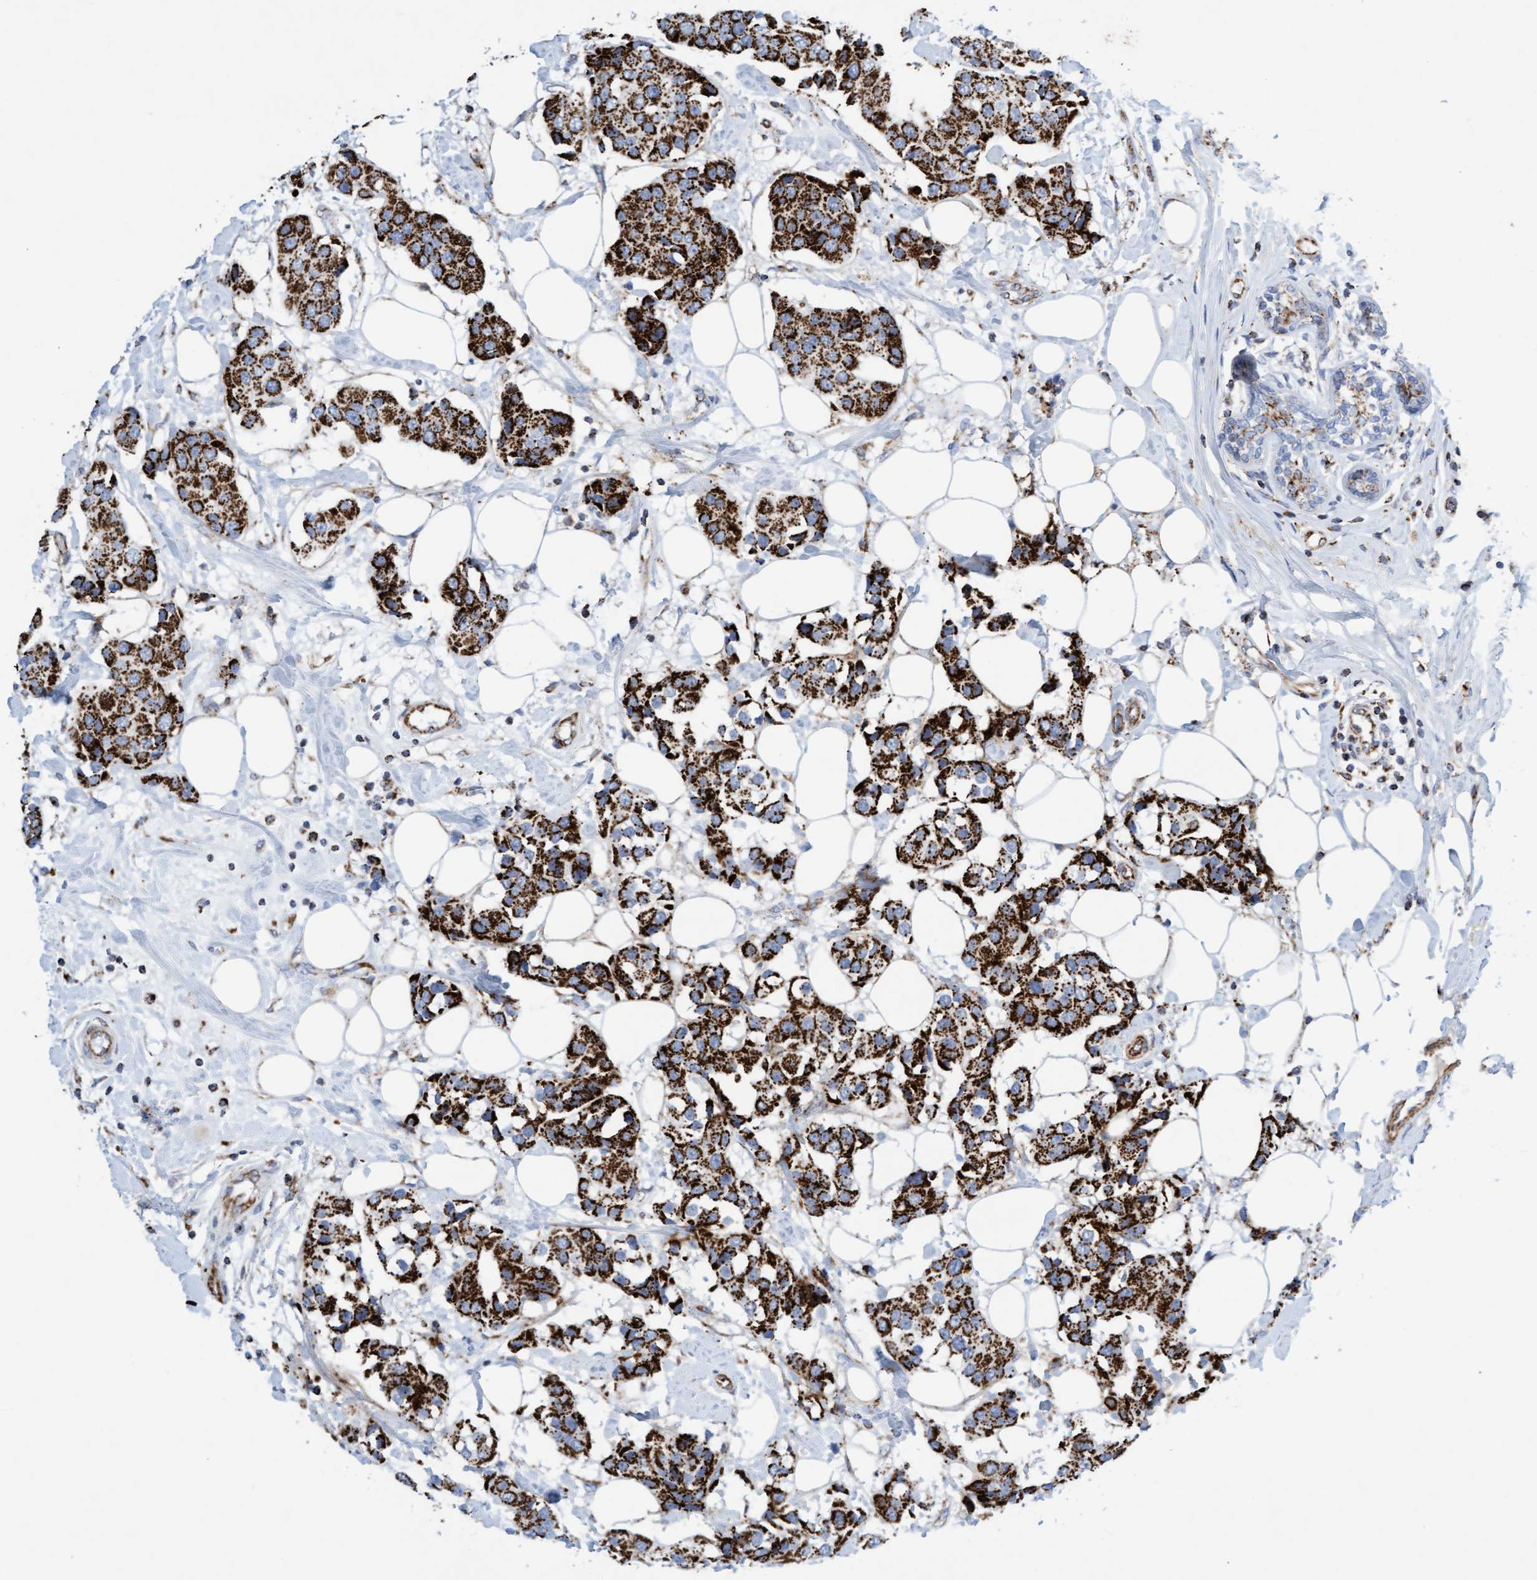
{"staining": {"intensity": "strong", "quantity": ">75%", "location": "cytoplasmic/membranous"}, "tissue": "breast cancer", "cell_type": "Tumor cells", "image_type": "cancer", "snomed": [{"axis": "morphology", "description": "Normal tissue, NOS"}, {"axis": "morphology", "description": "Duct carcinoma"}, {"axis": "topography", "description": "Breast"}], "caption": "Immunohistochemistry (DAB) staining of breast intraductal carcinoma reveals strong cytoplasmic/membranous protein expression in approximately >75% of tumor cells.", "gene": "GGTA1", "patient": {"sex": "female", "age": 39}}